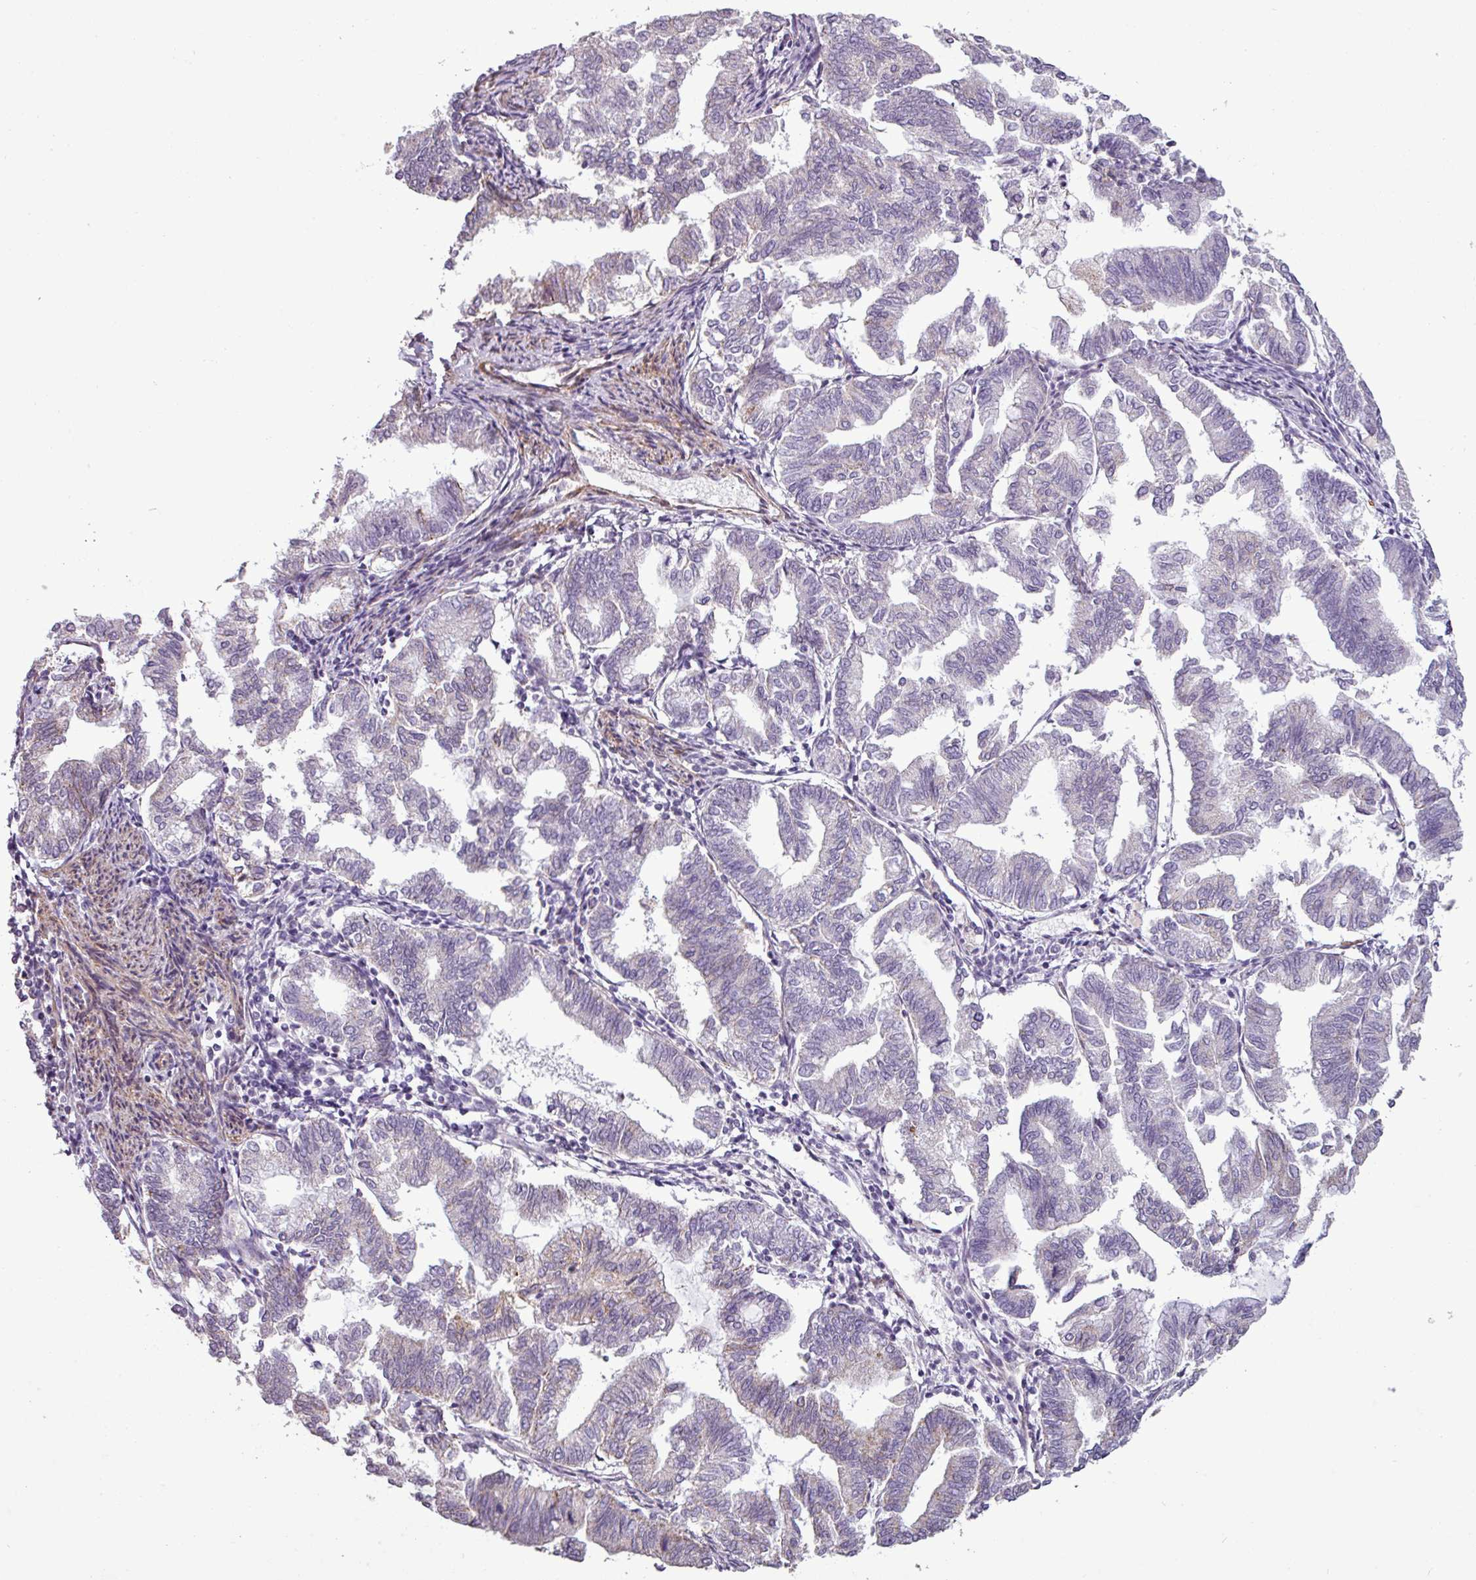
{"staining": {"intensity": "negative", "quantity": "none", "location": "none"}, "tissue": "endometrial cancer", "cell_type": "Tumor cells", "image_type": "cancer", "snomed": [{"axis": "morphology", "description": "Adenocarcinoma, NOS"}, {"axis": "topography", "description": "Endometrium"}], "caption": "High magnification brightfield microscopy of endometrial adenocarcinoma stained with DAB (3,3'-diaminobenzidine) (brown) and counterstained with hematoxylin (blue): tumor cells show no significant expression. (Stains: DAB (3,3'-diaminobenzidine) IHC with hematoxylin counter stain, Microscopy: brightfield microscopy at high magnification).", "gene": "BTN2A2", "patient": {"sex": "female", "age": 79}}